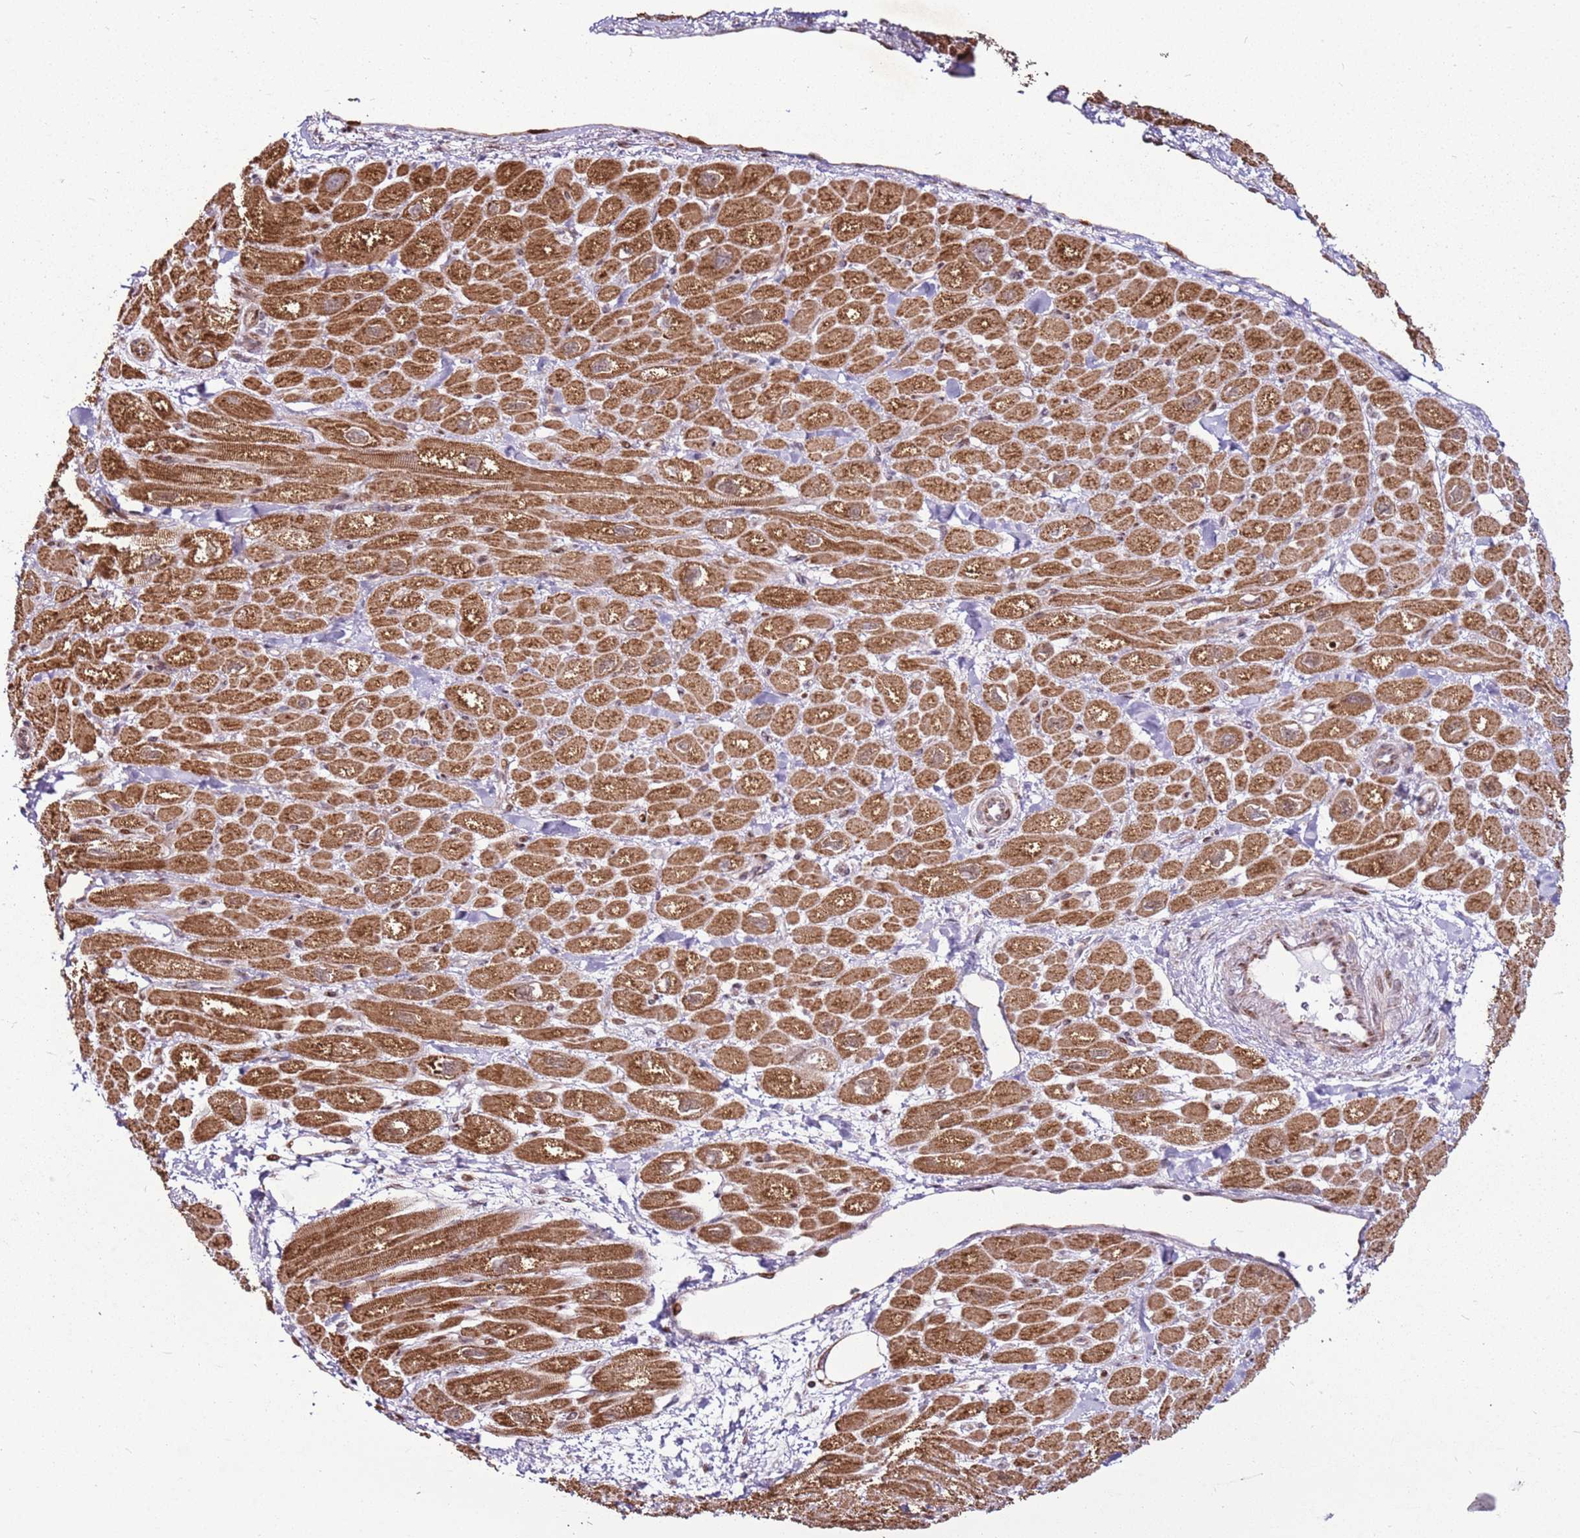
{"staining": {"intensity": "strong", "quantity": ">75%", "location": "cytoplasmic/membranous,nuclear"}, "tissue": "heart muscle", "cell_type": "Cardiomyocytes", "image_type": "normal", "snomed": [{"axis": "morphology", "description": "Normal tissue, NOS"}, {"axis": "topography", "description": "Heart"}], "caption": "The micrograph reveals a brown stain indicating the presence of a protein in the cytoplasmic/membranous,nuclear of cardiomyocytes in heart muscle.", "gene": "PCTP", "patient": {"sex": "male", "age": 65}}